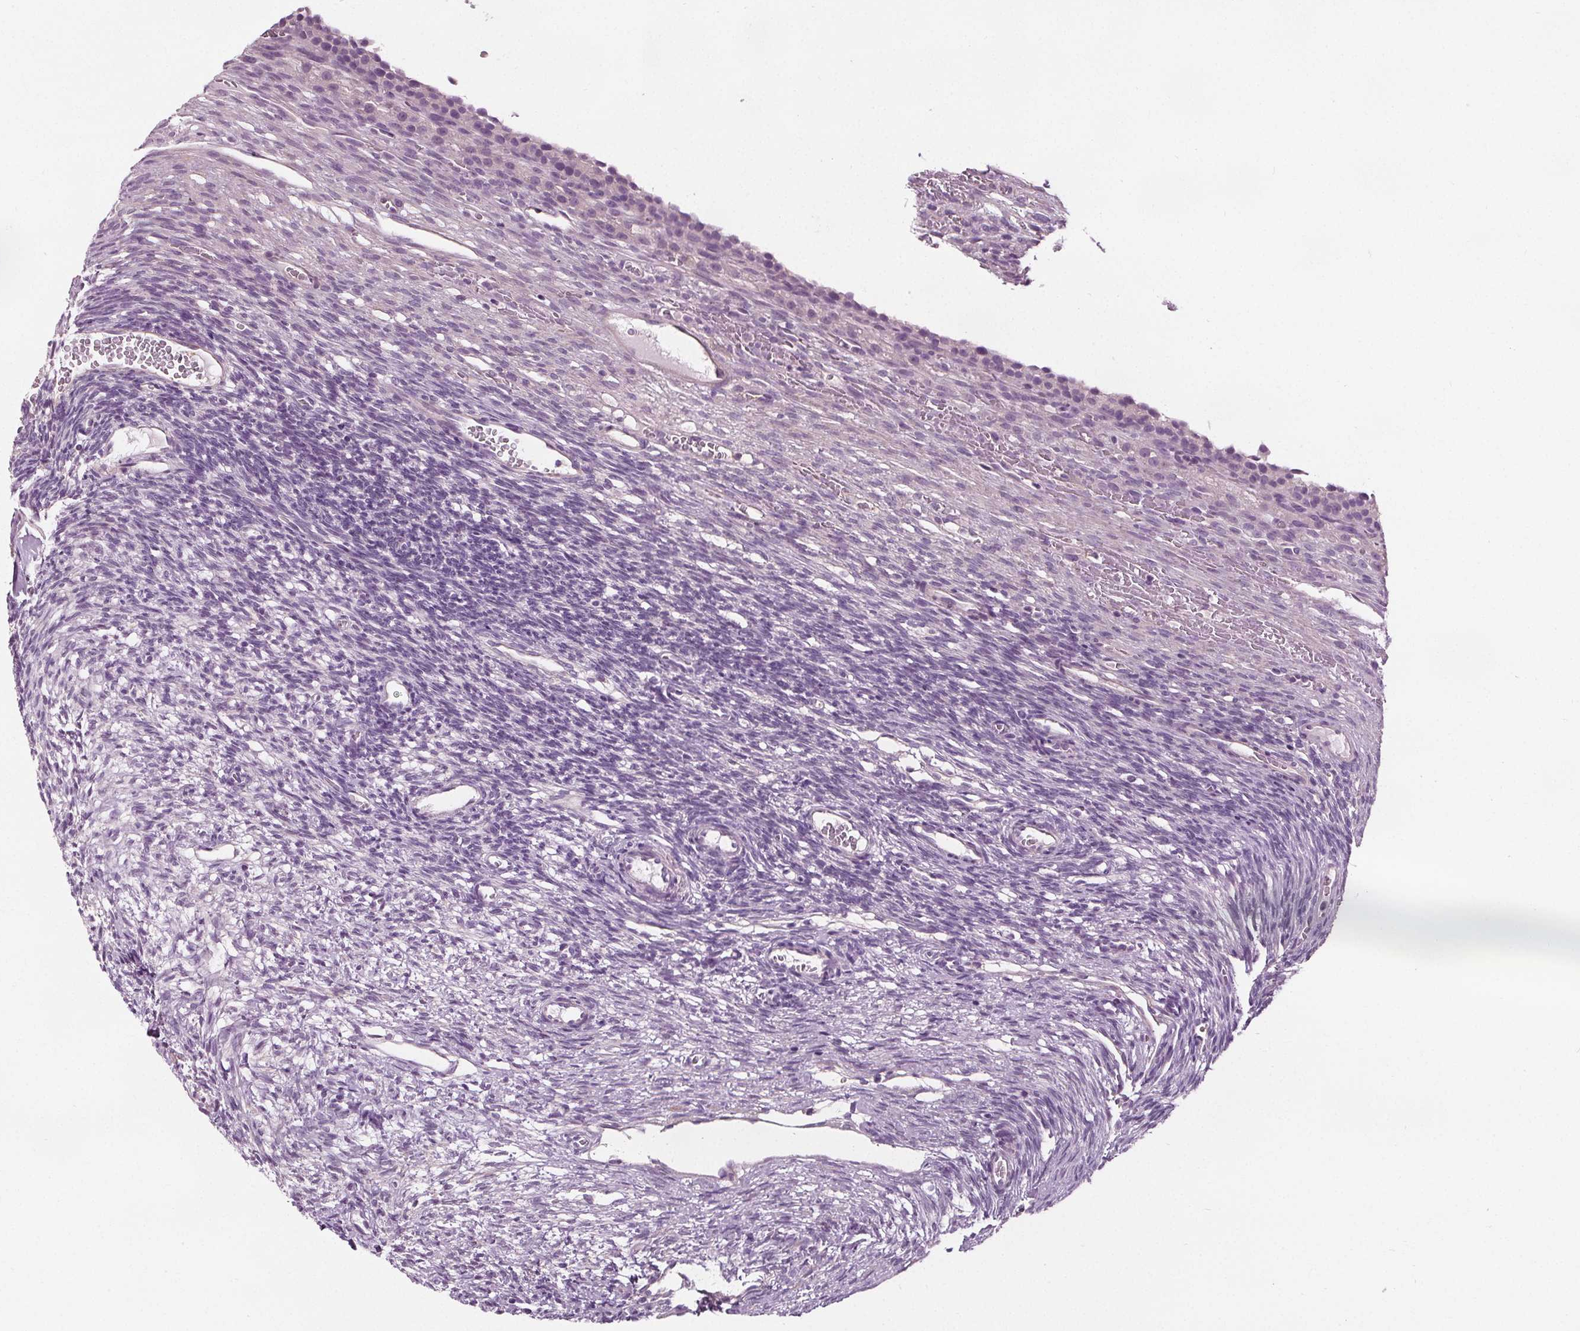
{"staining": {"intensity": "negative", "quantity": "none", "location": "none"}, "tissue": "ovary", "cell_type": "Ovarian stroma cells", "image_type": "normal", "snomed": [{"axis": "morphology", "description": "Normal tissue, NOS"}, {"axis": "topography", "description": "Ovary"}], "caption": "High magnification brightfield microscopy of unremarkable ovary stained with DAB (brown) and counterstained with hematoxylin (blue): ovarian stroma cells show no significant positivity. (DAB (3,3'-diaminobenzidine) IHC with hematoxylin counter stain).", "gene": "RASA1", "patient": {"sex": "female", "age": 34}}